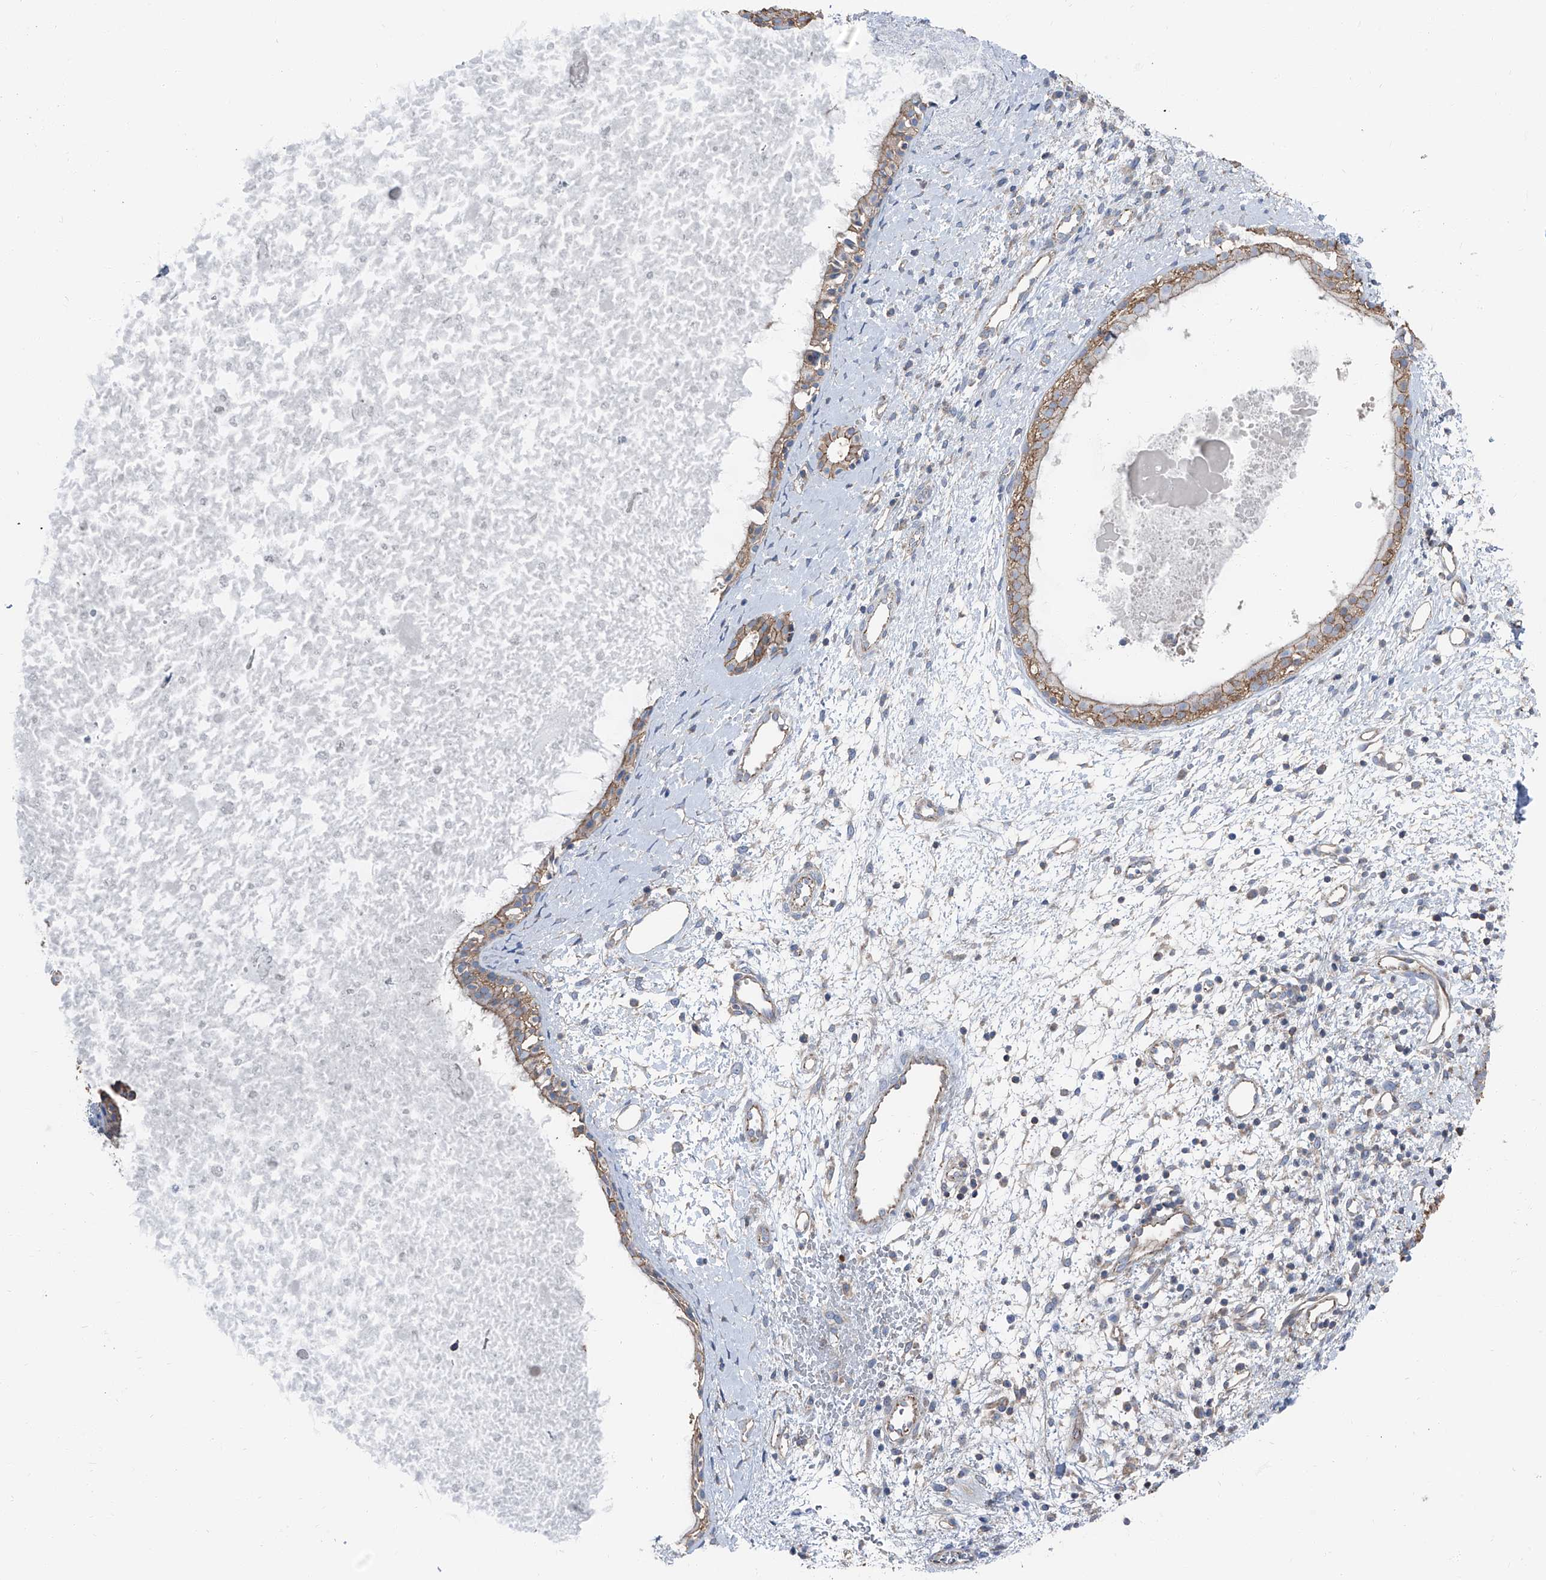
{"staining": {"intensity": "moderate", "quantity": ">75%", "location": "cytoplasmic/membranous"}, "tissue": "nasopharynx", "cell_type": "Respiratory epithelial cells", "image_type": "normal", "snomed": [{"axis": "morphology", "description": "Normal tissue, NOS"}, {"axis": "topography", "description": "Nasopharynx"}], "caption": "Immunohistochemical staining of benign nasopharynx displays >75% levels of moderate cytoplasmic/membranous protein positivity in about >75% of respiratory epithelial cells.", "gene": "GPR142", "patient": {"sex": "male", "age": 22}}